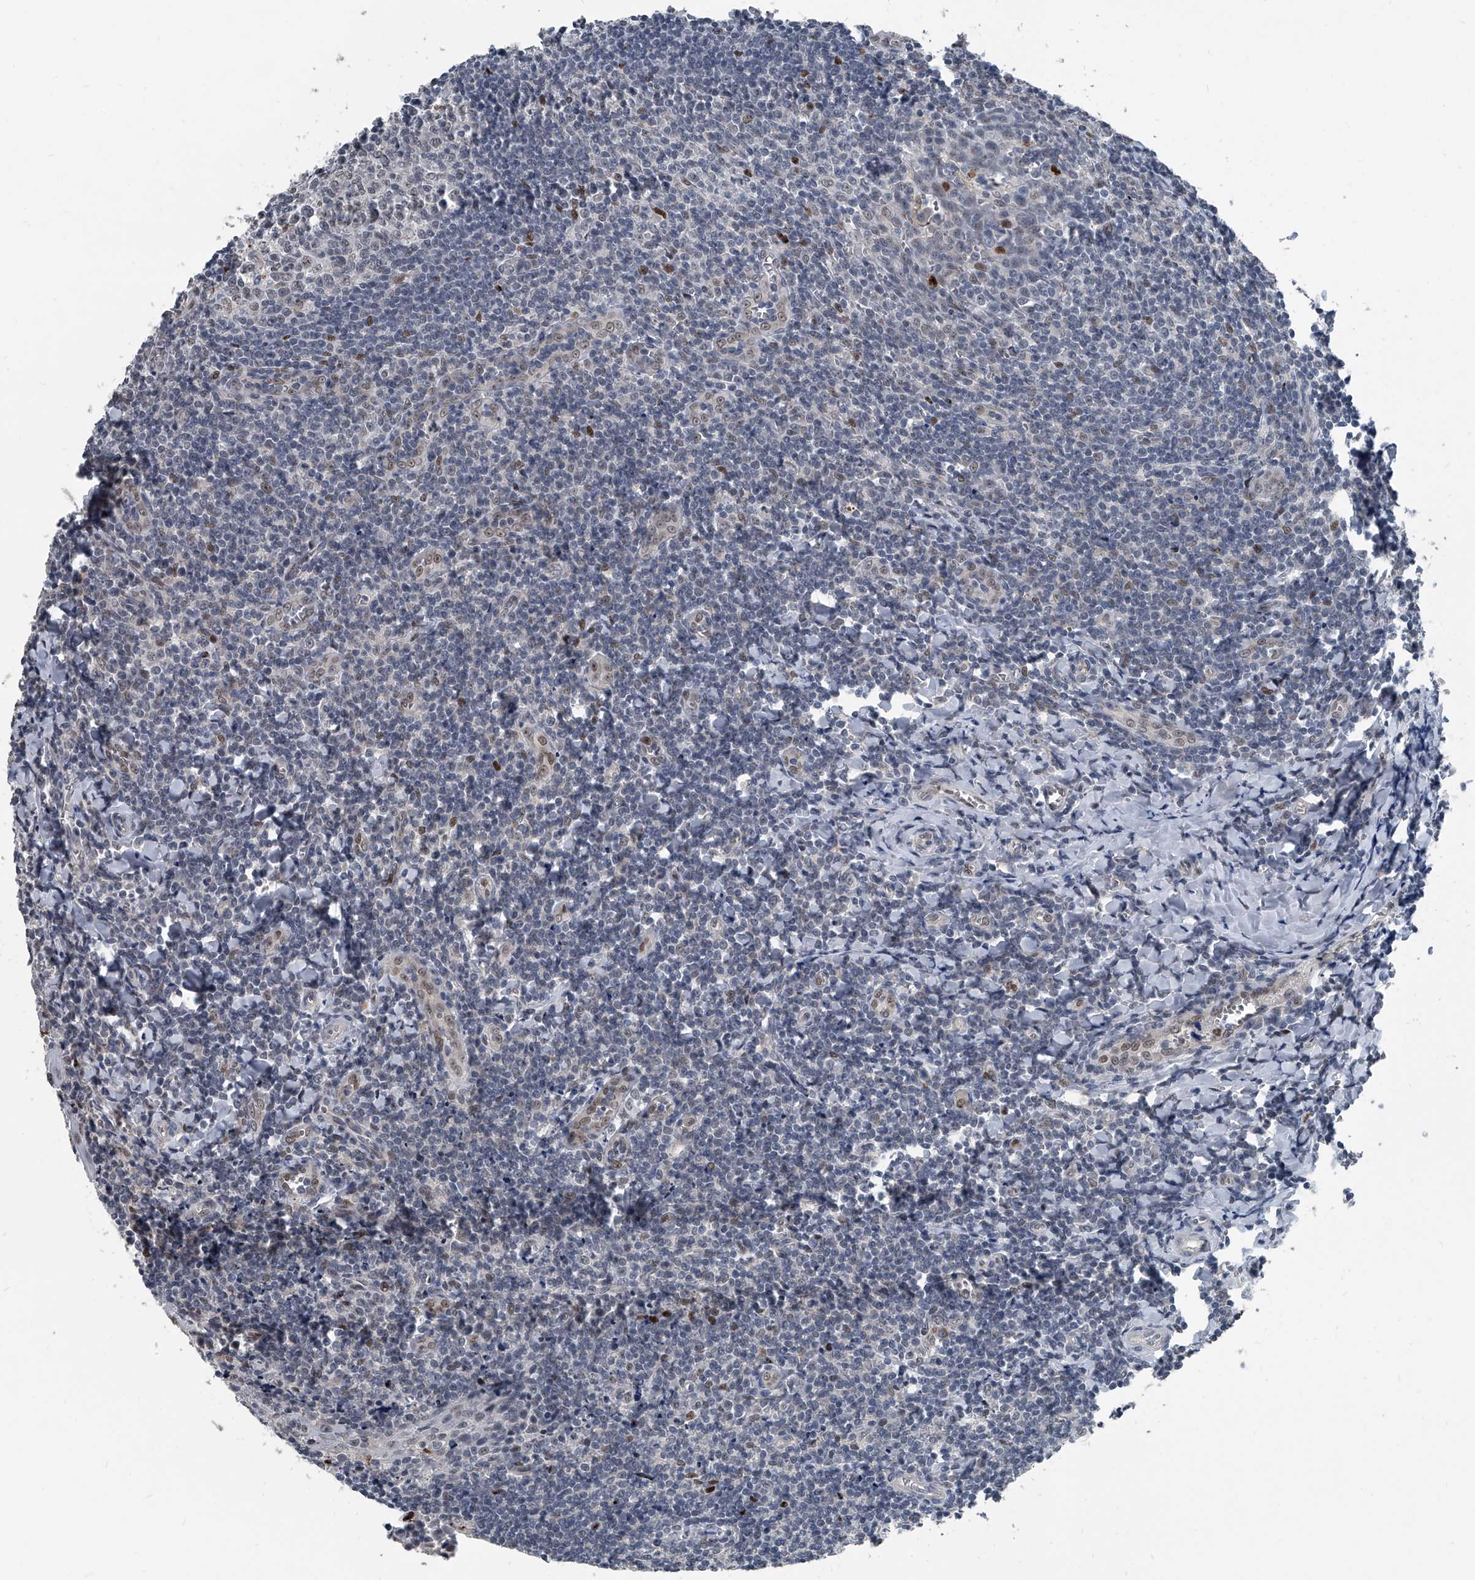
{"staining": {"intensity": "moderate", "quantity": "<25%", "location": "nuclear"}, "tissue": "tonsil", "cell_type": "Germinal center cells", "image_type": "normal", "snomed": [{"axis": "morphology", "description": "Normal tissue, NOS"}, {"axis": "topography", "description": "Tonsil"}], "caption": "Protein expression analysis of normal tonsil shows moderate nuclear expression in approximately <25% of germinal center cells. (DAB = brown stain, brightfield microscopy at high magnification).", "gene": "MEN1", "patient": {"sex": "male", "age": 27}}